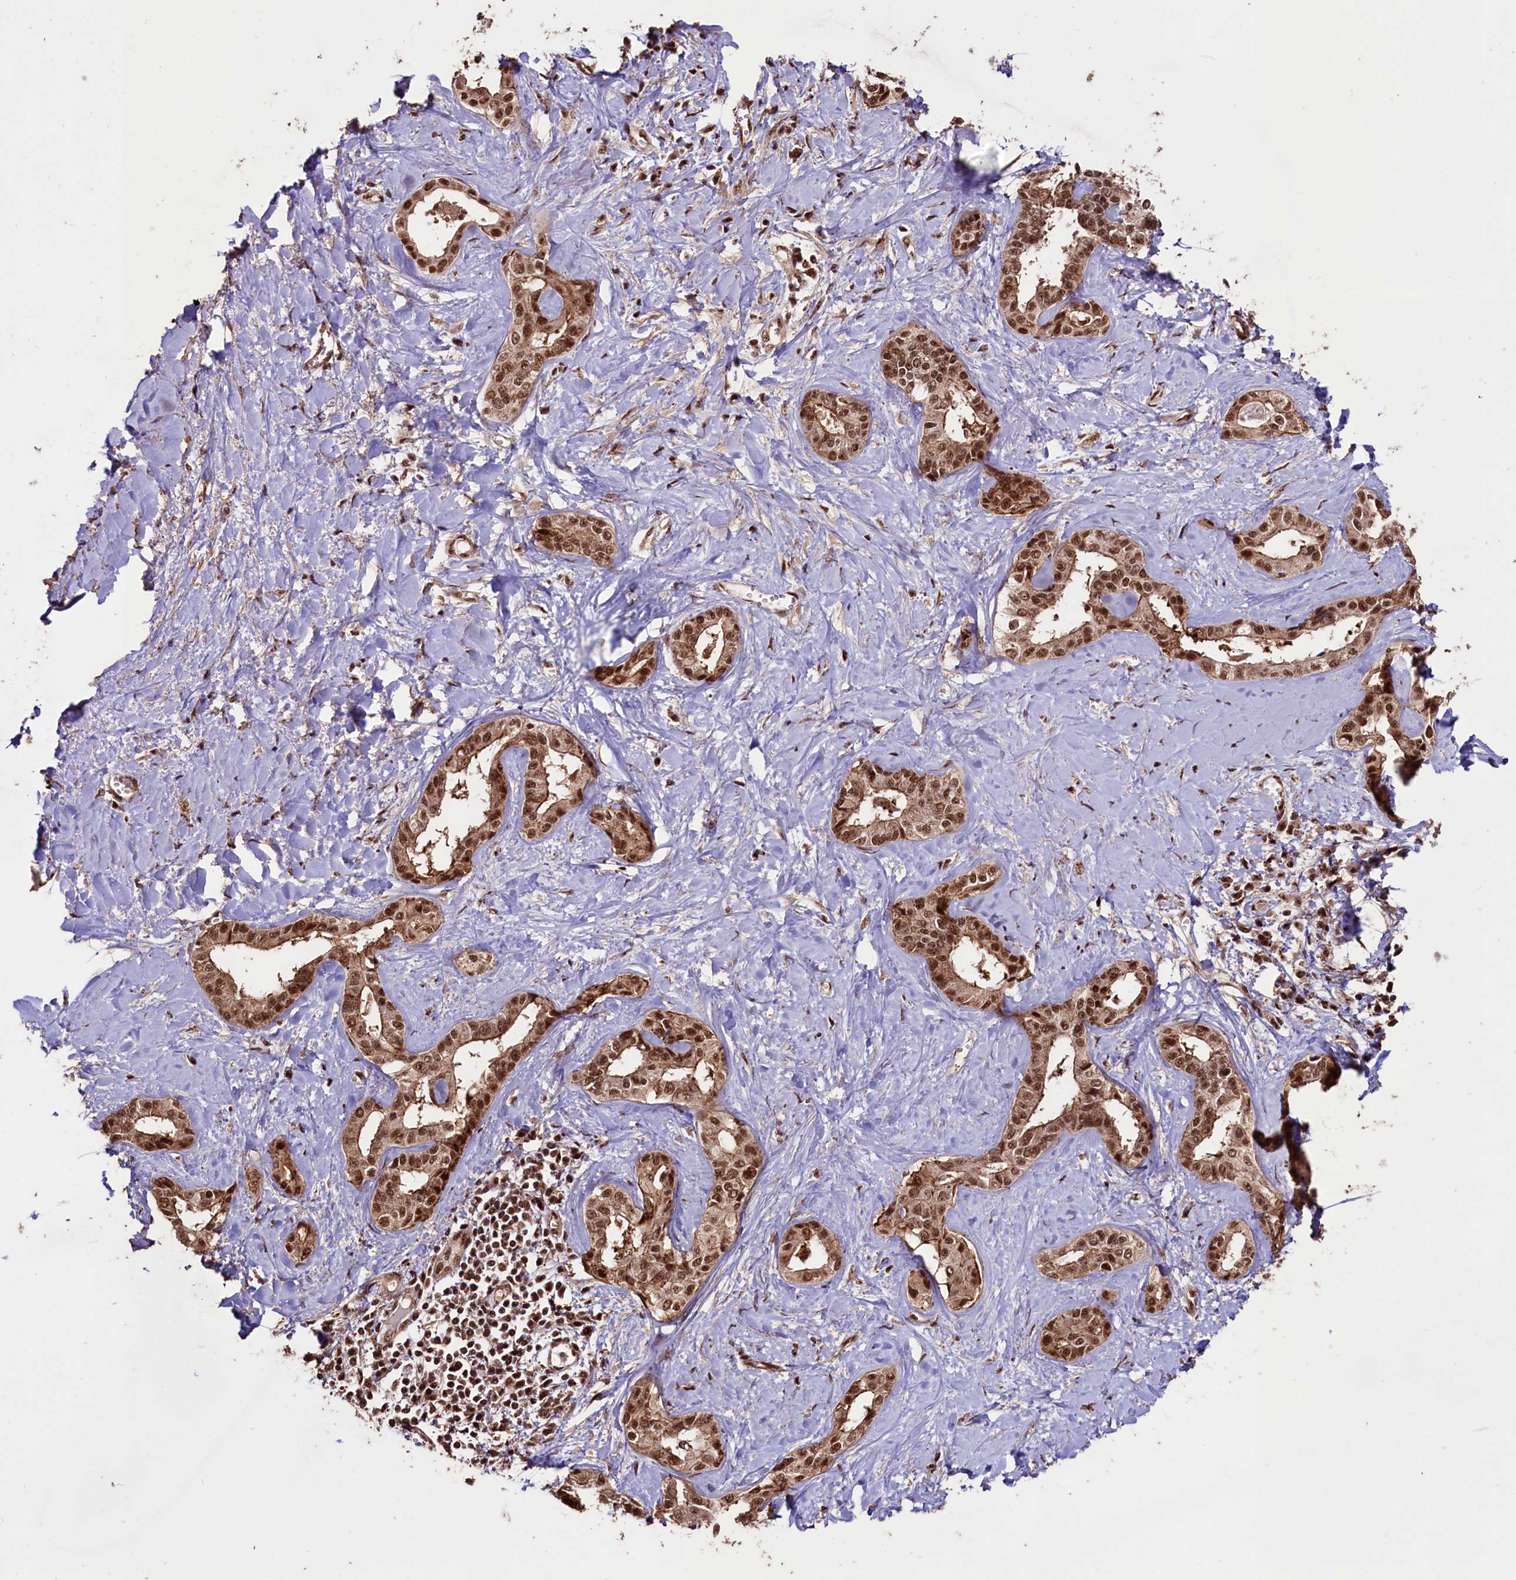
{"staining": {"intensity": "strong", "quantity": ">75%", "location": "cytoplasmic/membranous,nuclear"}, "tissue": "liver cancer", "cell_type": "Tumor cells", "image_type": "cancer", "snomed": [{"axis": "morphology", "description": "Cholangiocarcinoma"}, {"axis": "topography", "description": "Liver"}], "caption": "Immunohistochemical staining of human liver cancer exhibits strong cytoplasmic/membranous and nuclear protein expression in approximately >75% of tumor cells.", "gene": "SFSWAP", "patient": {"sex": "female", "age": 77}}